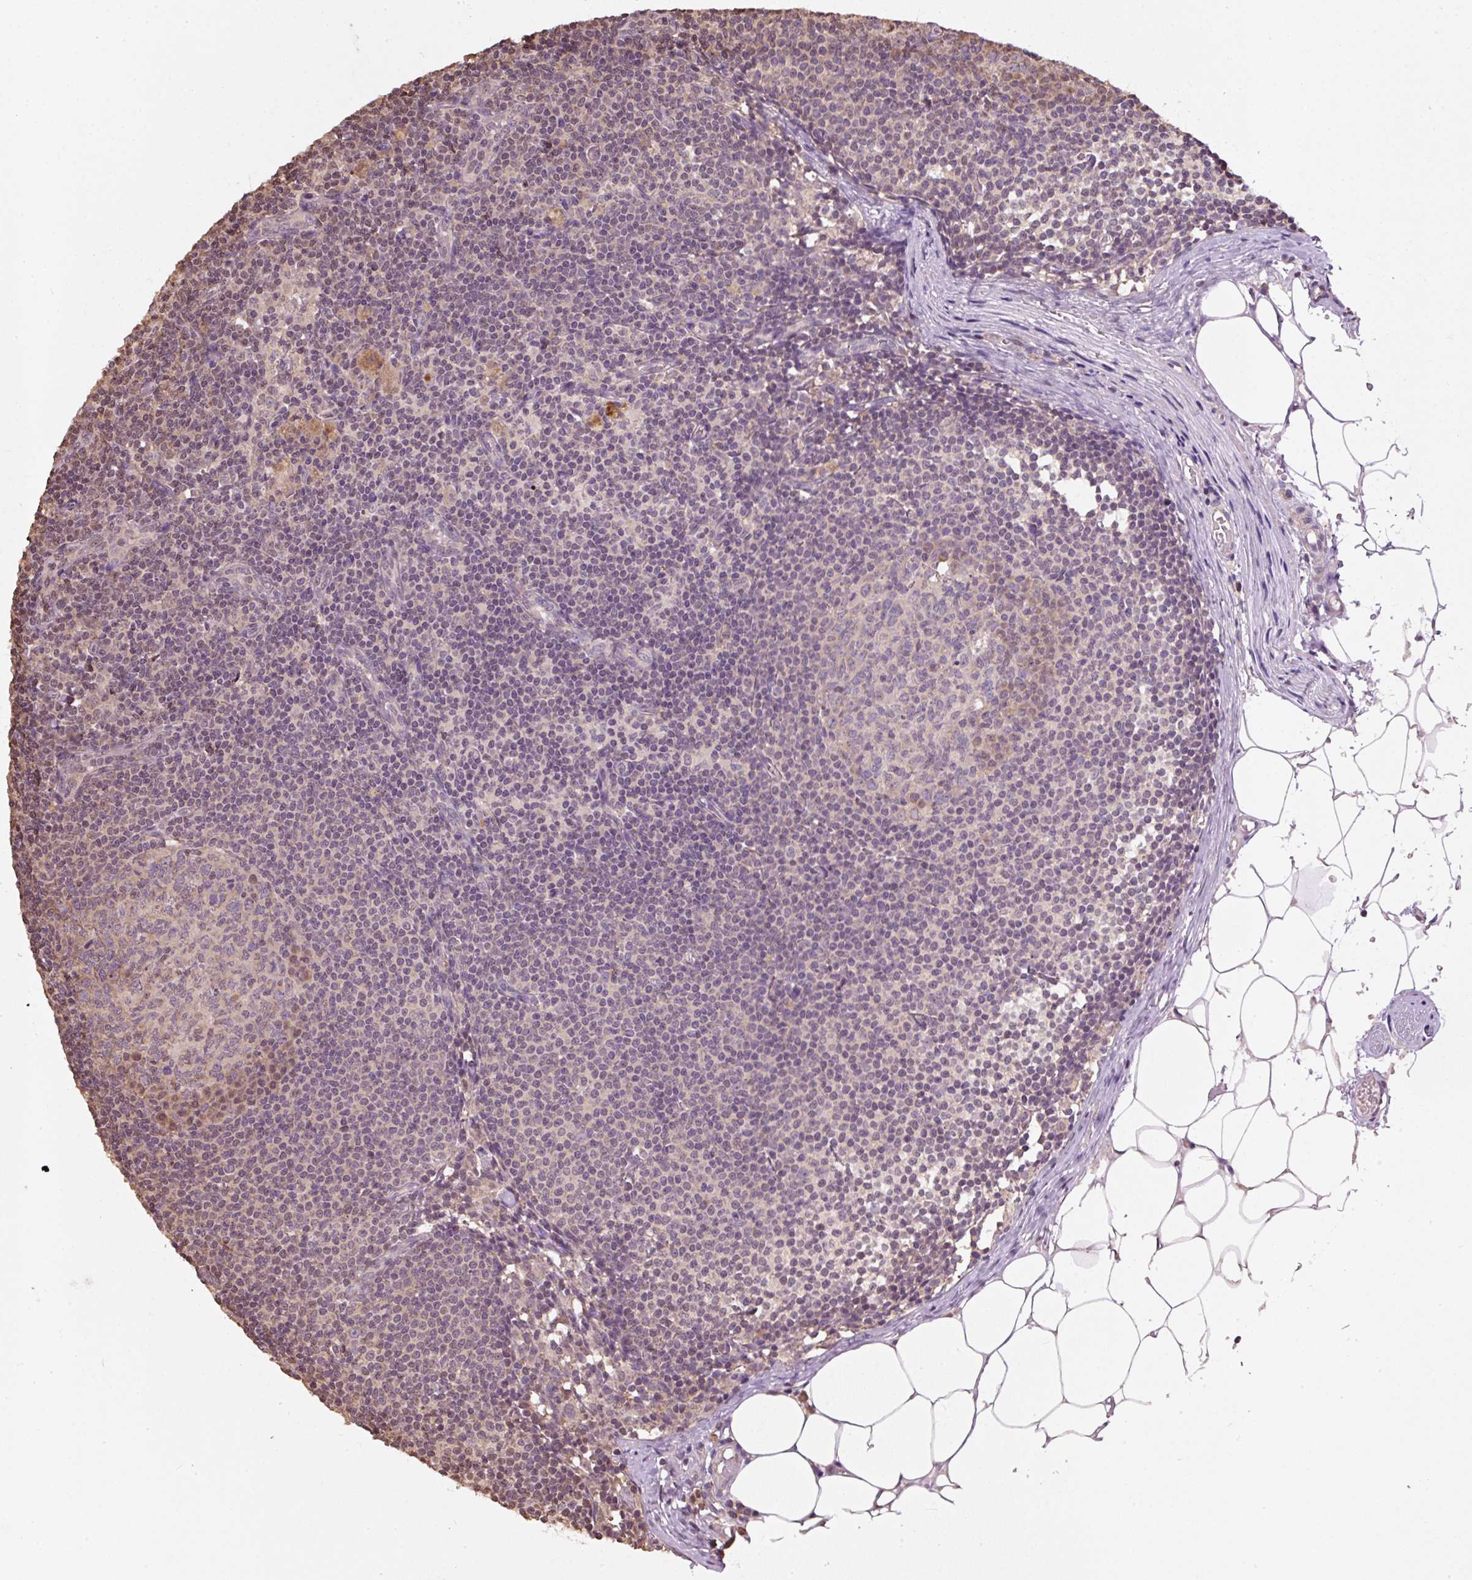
{"staining": {"intensity": "weak", "quantity": "<25%", "location": "nuclear"}, "tissue": "lymph node", "cell_type": "Germinal center cells", "image_type": "normal", "snomed": [{"axis": "morphology", "description": "Normal tissue, NOS"}, {"axis": "topography", "description": "Lymph node"}], "caption": "IHC histopathology image of benign lymph node stained for a protein (brown), which shows no staining in germinal center cells.", "gene": "TMEM170B", "patient": {"sex": "male", "age": 49}}